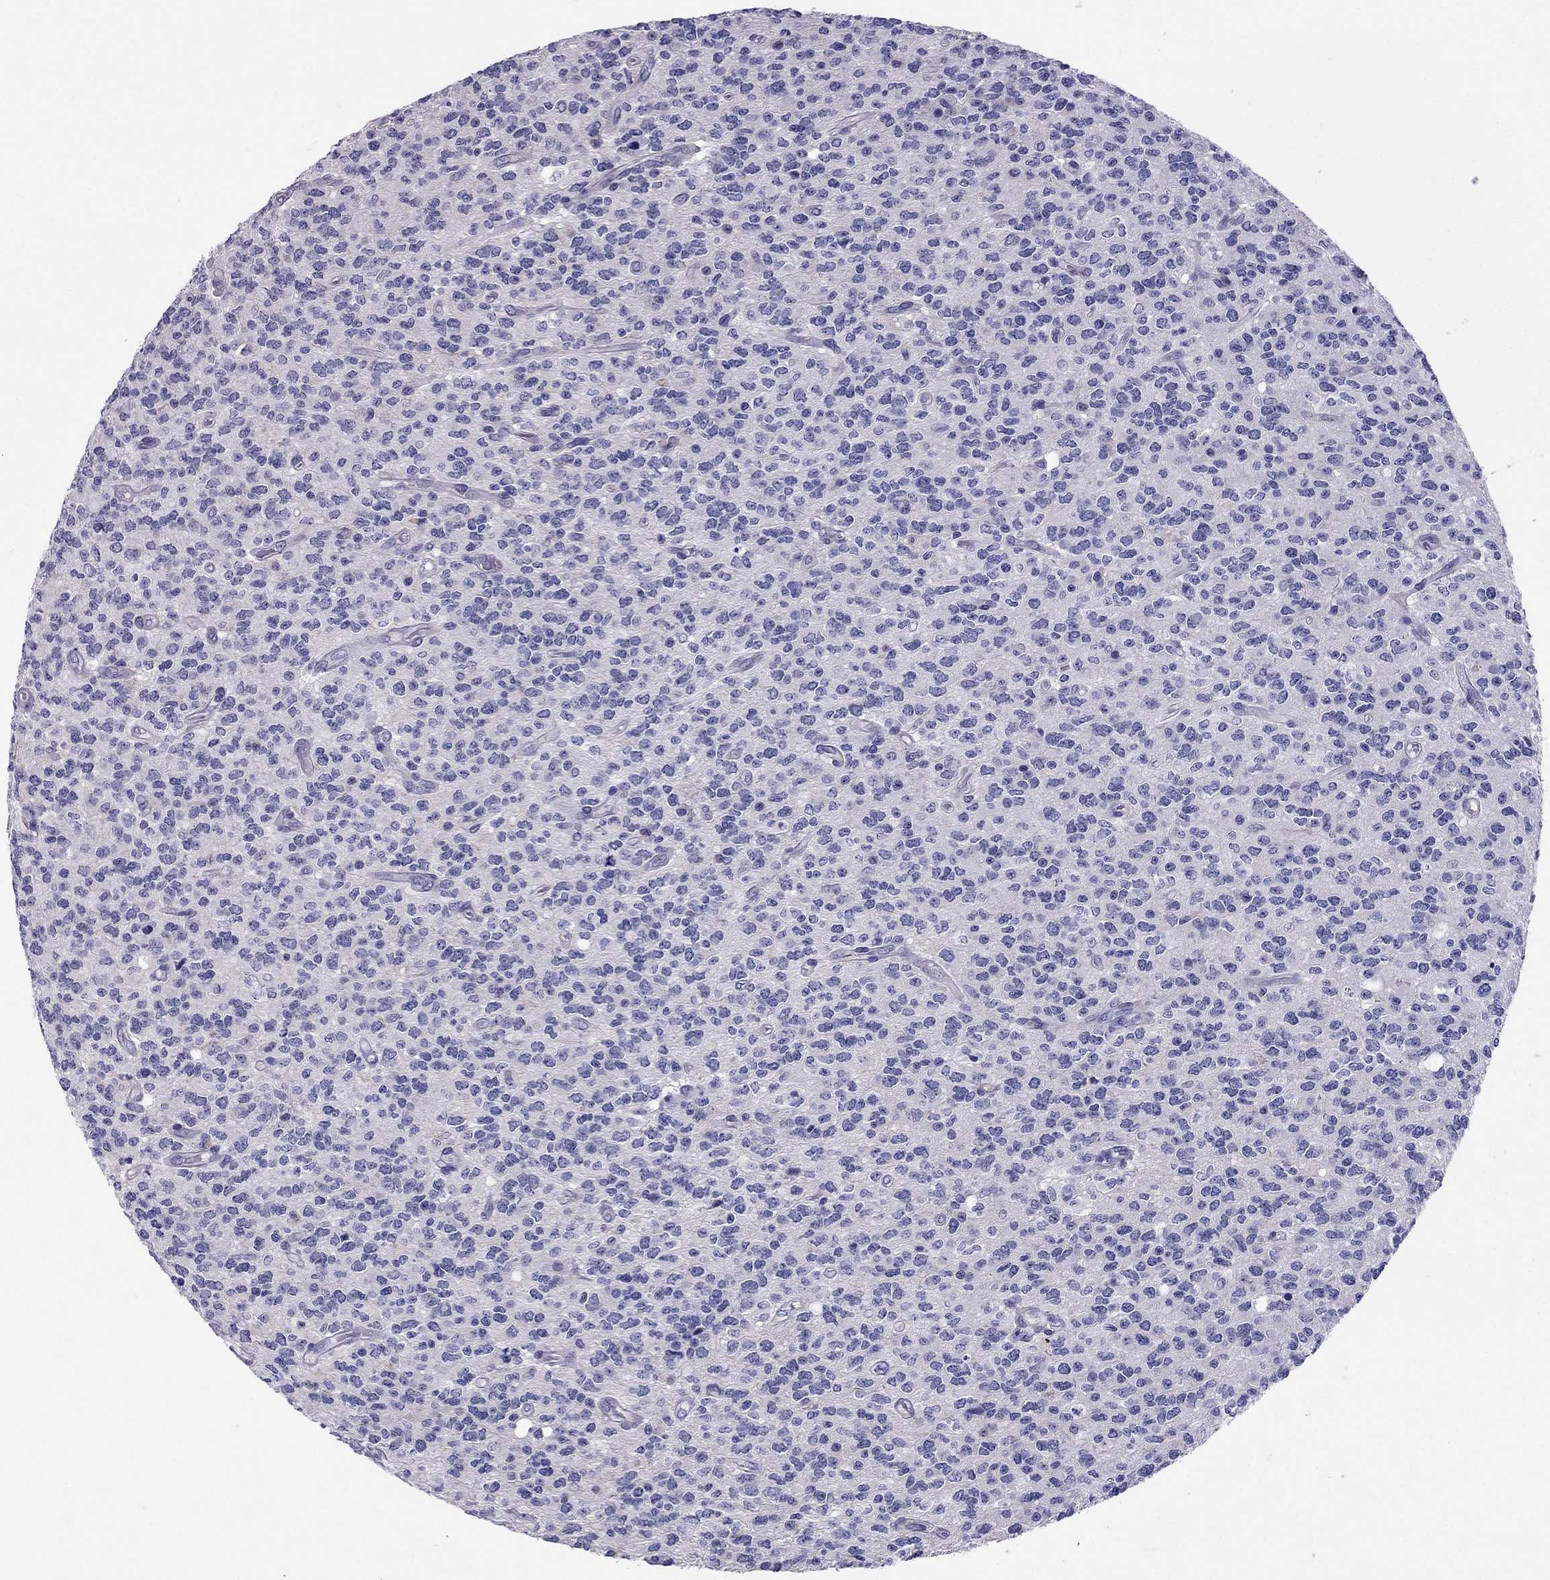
{"staining": {"intensity": "negative", "quantity": "none", "location": "none"}, "tissue": "glioma", "cell_type": "Tumor cells", "image_type": "cancer", "snomed": [{"axis": "morphology", "description": "Glioma, malignant, Low grade"}, {"axis": "topography", "description": "Brain"}], "caption": "Protein analysis of glioma reveals no significant staining in tumor cells.", "gene": "CROCC2", "patient": {"sex": "female", "age": 45}}